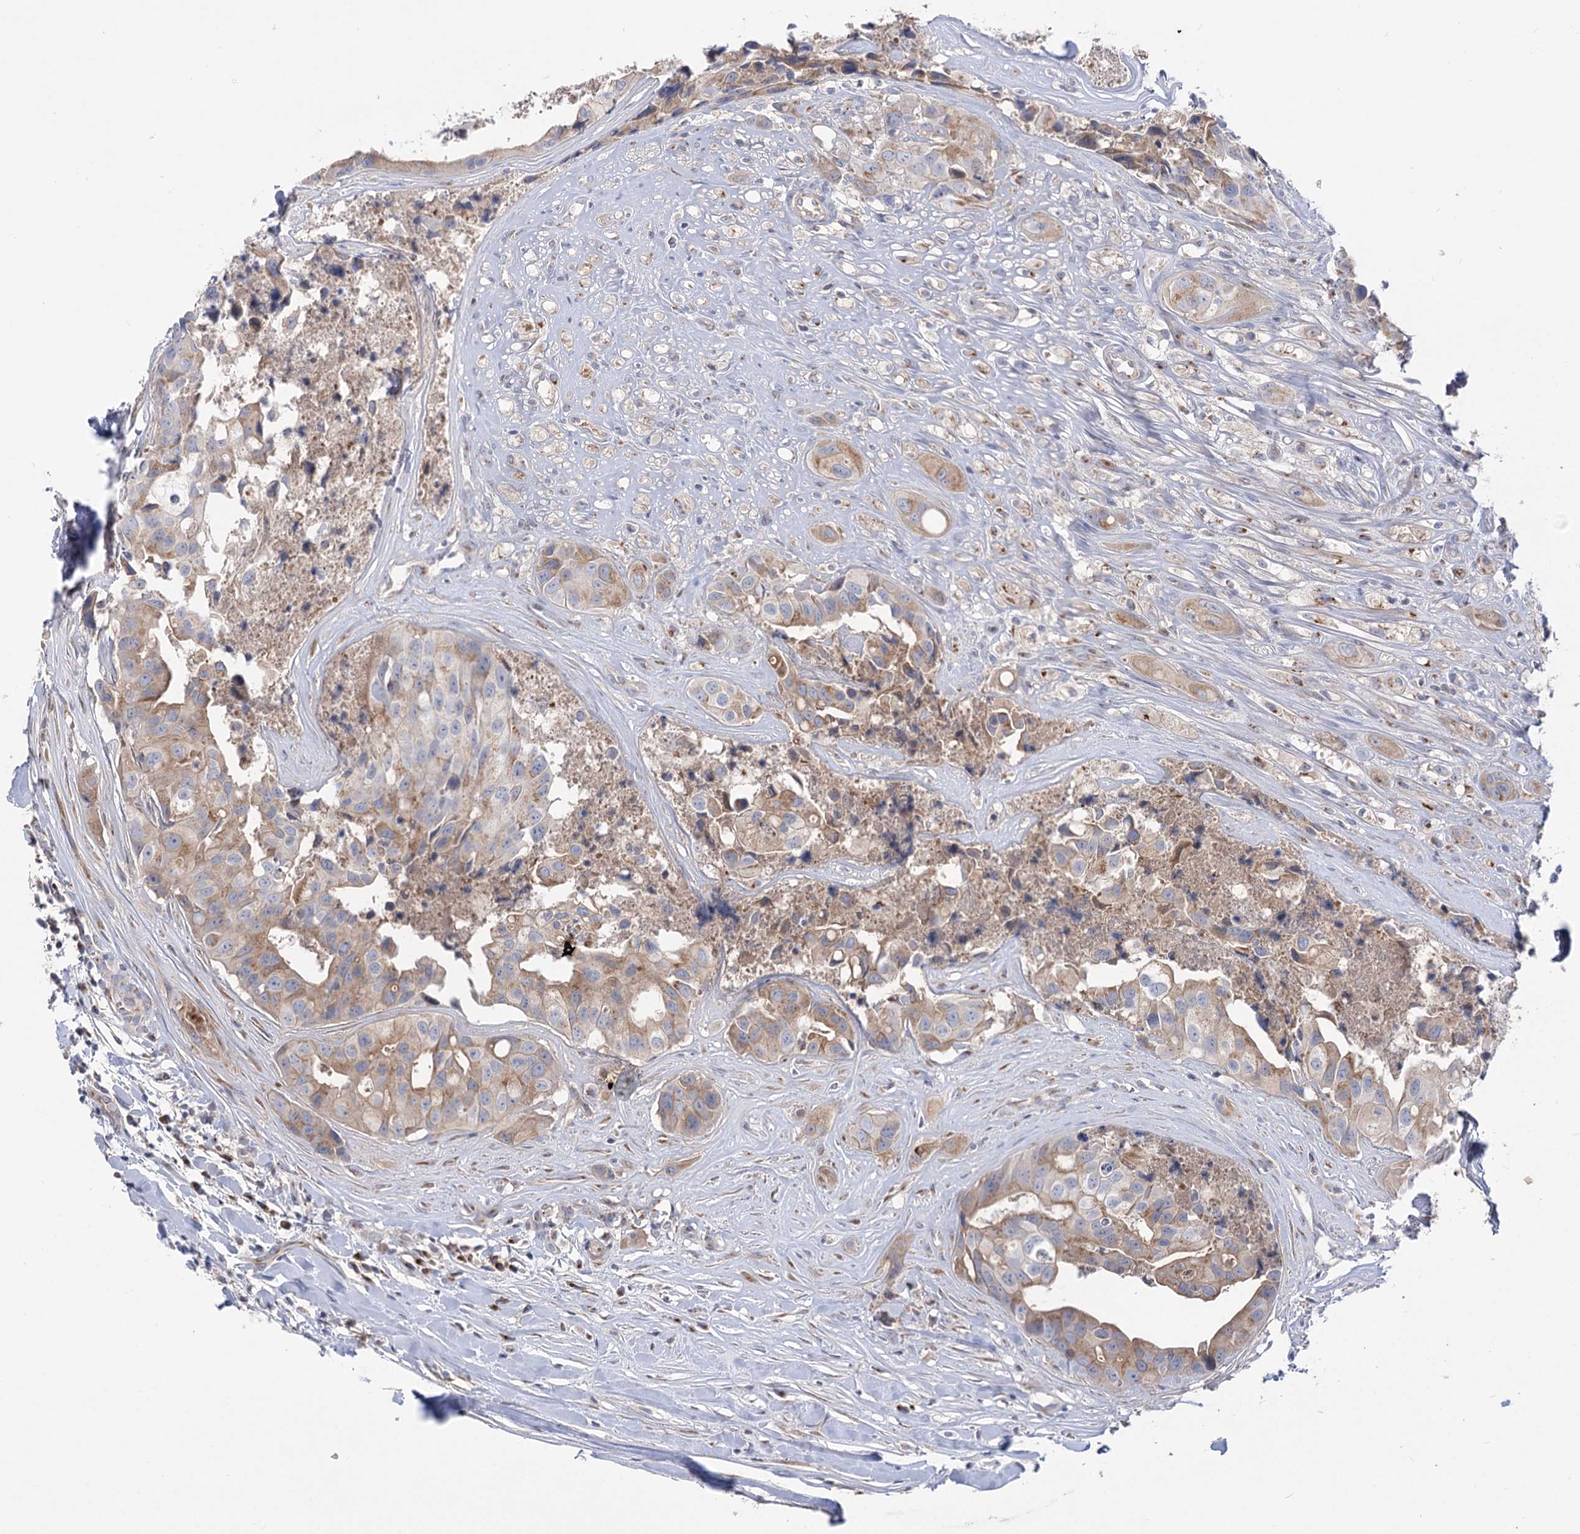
{"staining": {"intensity": "weak", "quantity": "25%-75%", "location": "cytoplasmic/membranous"}, "tissue": "head and neck cancer", "cell_type": "Tumor cells", "image_type": "cancer", "snomed": [{"axis": "morphology", "description": "Adenocarcinoma, NOS"}, {"axis": "morphology", "description": "Adenocarcinoma, metastatic, NOS"}, {"axis": "topography", "description": "Head-Neck"}], "caption": "Human head and neck cancer (metastatic adenocarcinoma) stained with a protein marker reveals weak staining in tumor cells.", "gene": "GBF1", "patient": {"sex": "male", "age": 75}}